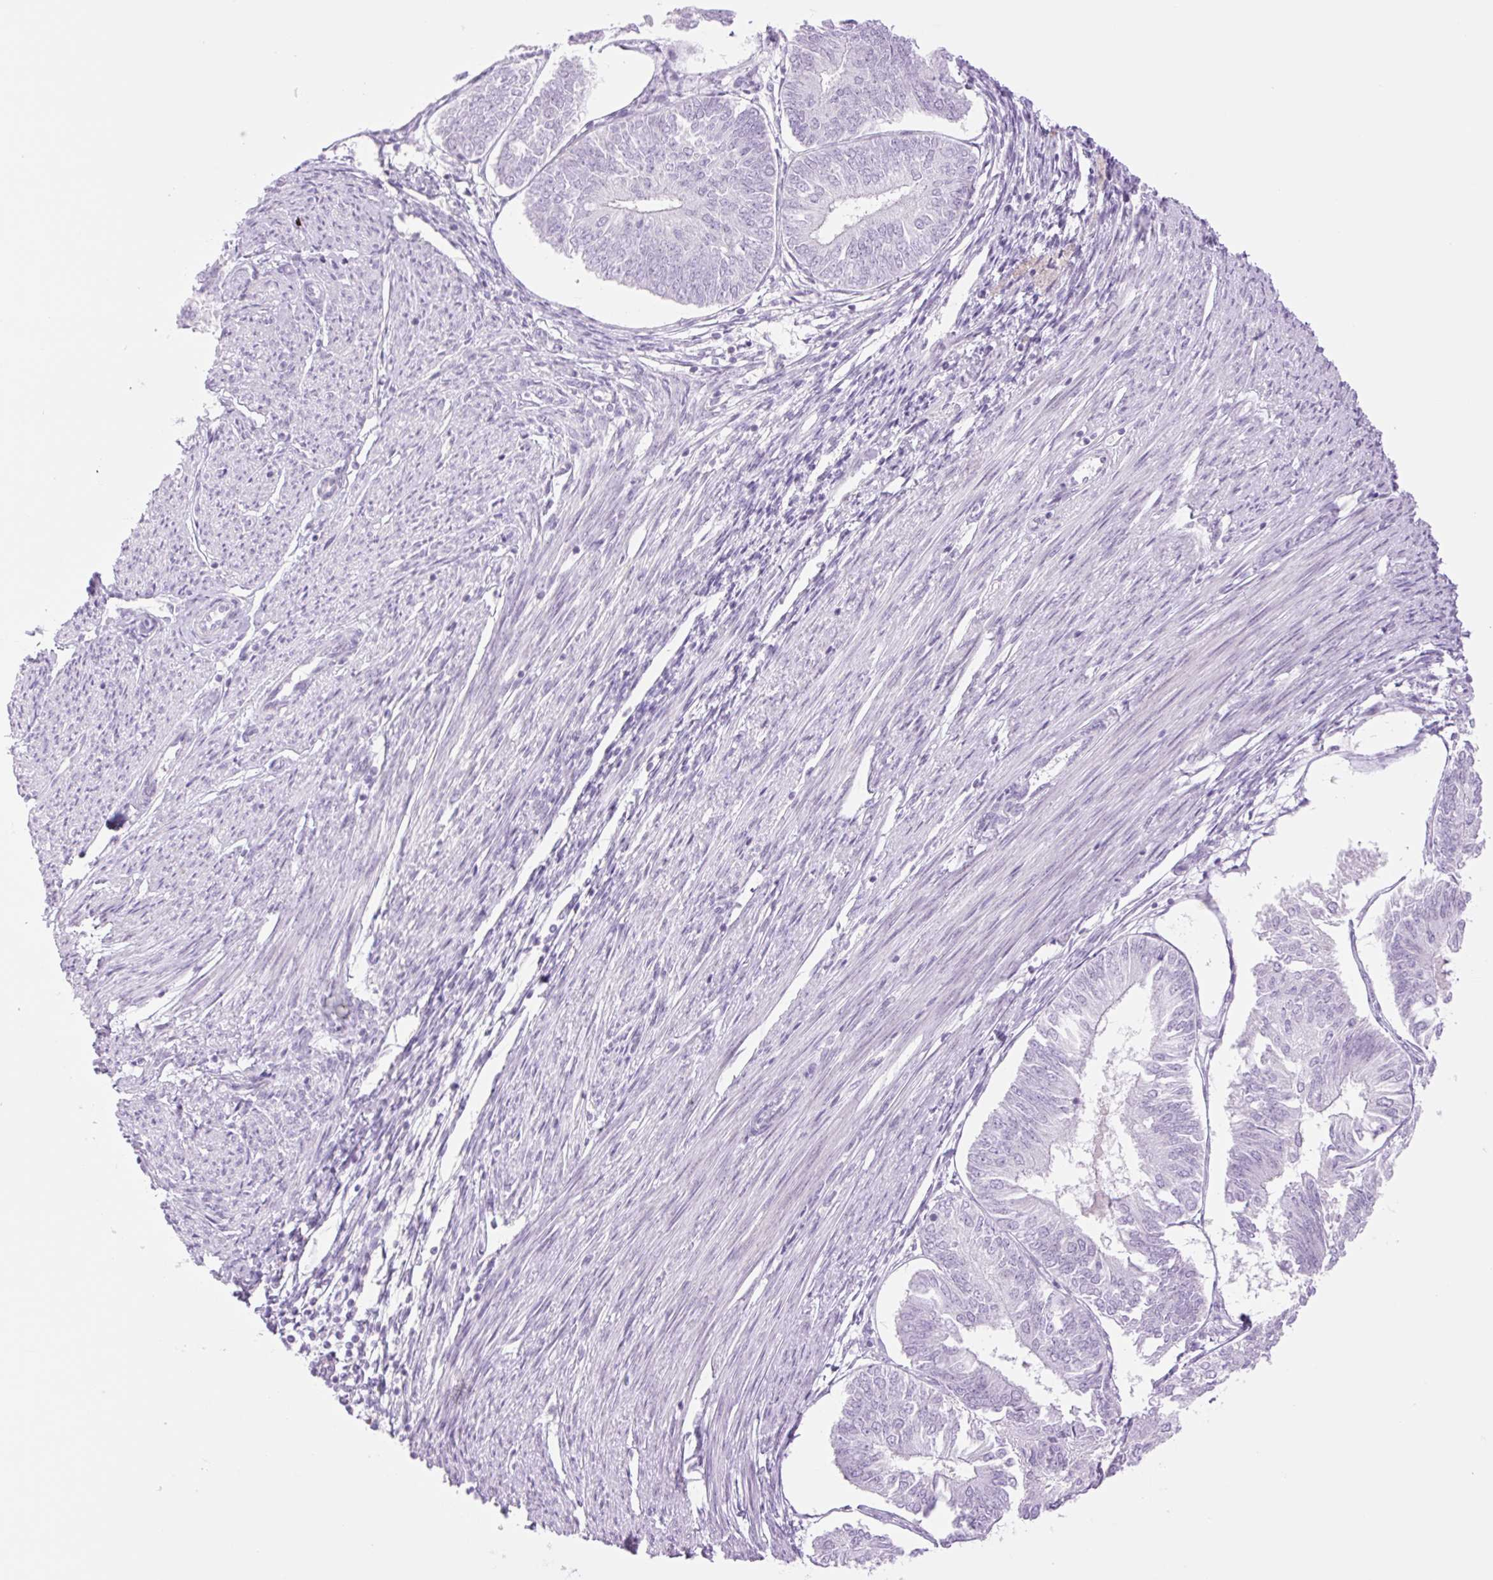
{"staining": {"intensity": "negative", "quantity": "none", "location": "none"}, "tissue": "endometrial cancer", "cell_type": "Tumor cells", "image_type": "cancer", "snomed": [{"axis": "morphology", "description": "Adenocarcinoma, NOS"}, {"axis": "topography", "description": "Endometrium"}], "caption": "DAB (3,3'-diaminobenzidine) immunohistochemical staining of endometrial cancer (adenocarcinoma) shows no significant positivity in tumor cells.", "gene": "TBX15", "patient": {"sex": "female", "age": 58}}